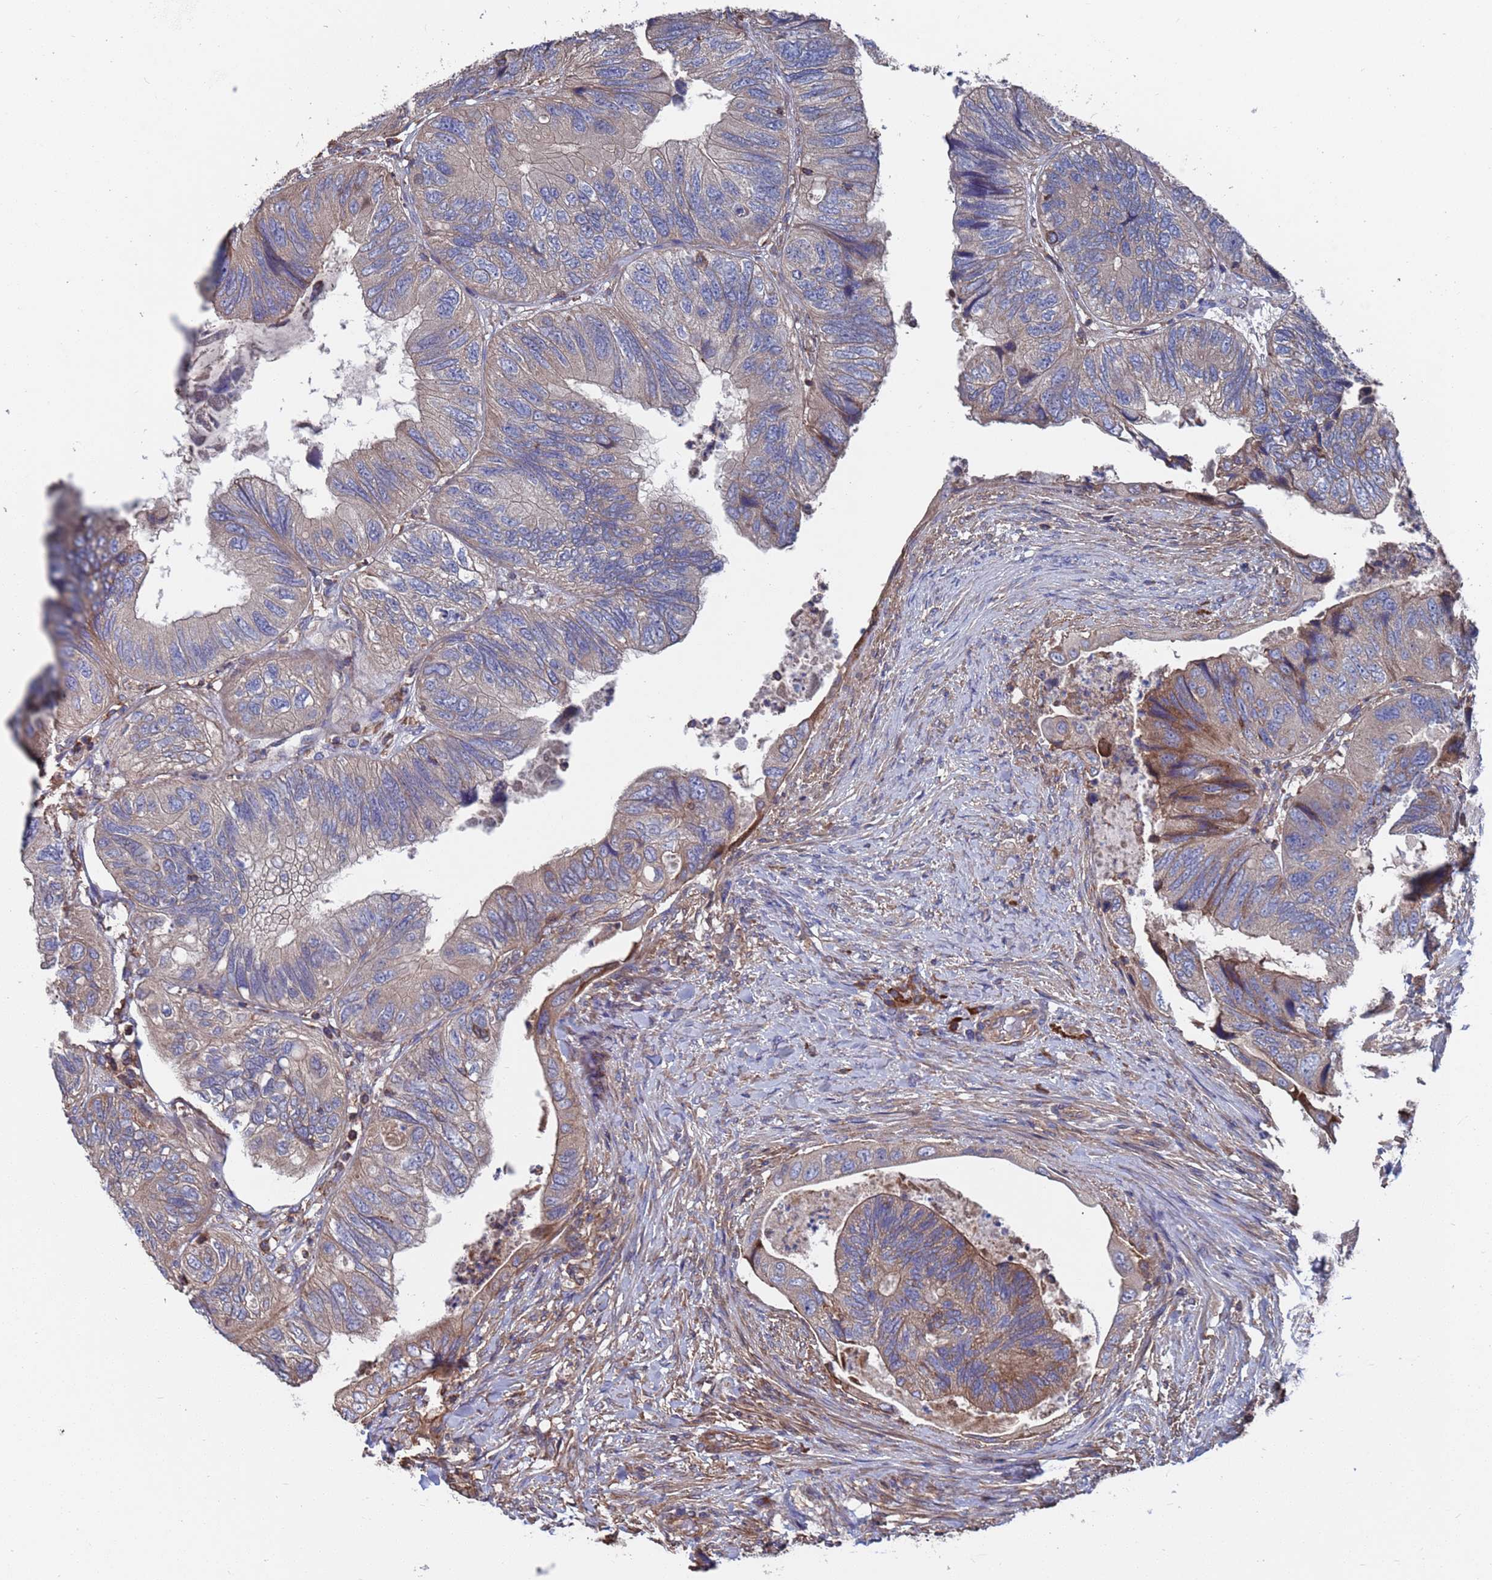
{"staining": {"intensity": "moderate", "quantity": "<25%", "location": "cytoplasmic/membranous"}, "tissue": "colorectal cancer", "cell_type": "Tumor cells", "image_type": "cancer", "snomed": [{"axis": "morphology", "description": "Adenocarcinoma, NOS"}, {"axis": "topography", "description": "Rectum"}], "caption": "Colorectal cancer (adenocarcinoma) was stained to show a protein in brown. There is low levels of moderate cytoplasmic/membranous positivity in approximately <25% of tumor cells.", "gene": "PYCR1", "patient": {"sex": "male", "age": 63}}